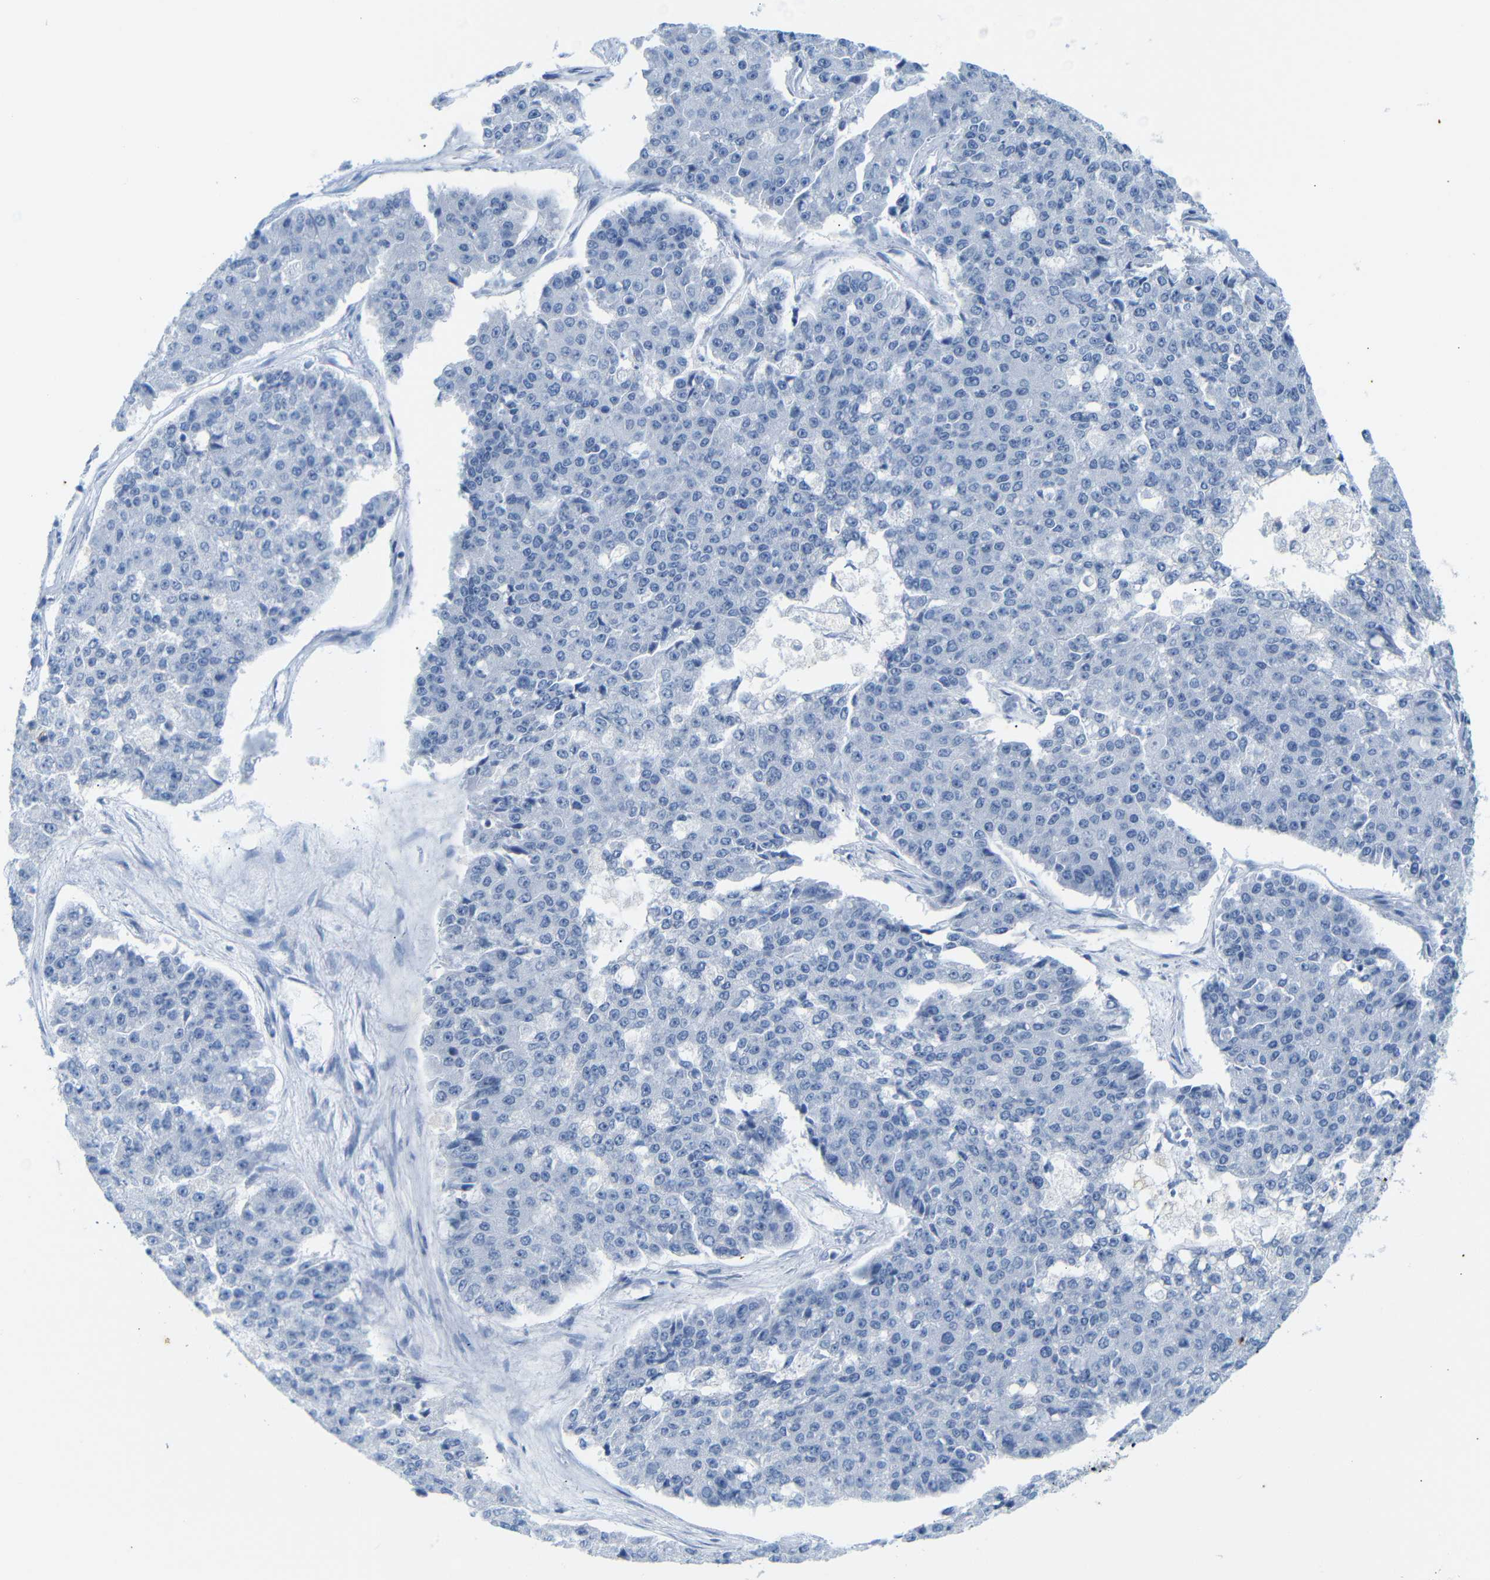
{"staining": {"intensity": "negative", "quantity": "none", "location": "none"}, "tissue": "pancreatic cancer", "cell_type": "Tumor cells", "image_type": "cancer", "snomed": [{"axis": "morphology", "description": "Adenocarcinoma, NOS"}, {"axis": "topography", "description": "Pancreas"}], "caption": "The photomicrograph displays no significant positivity in tumor cells of pancreatic adenocarcinoma.", "gene": "FCRL1", "patient": {"sex": "male", "age": 50}}